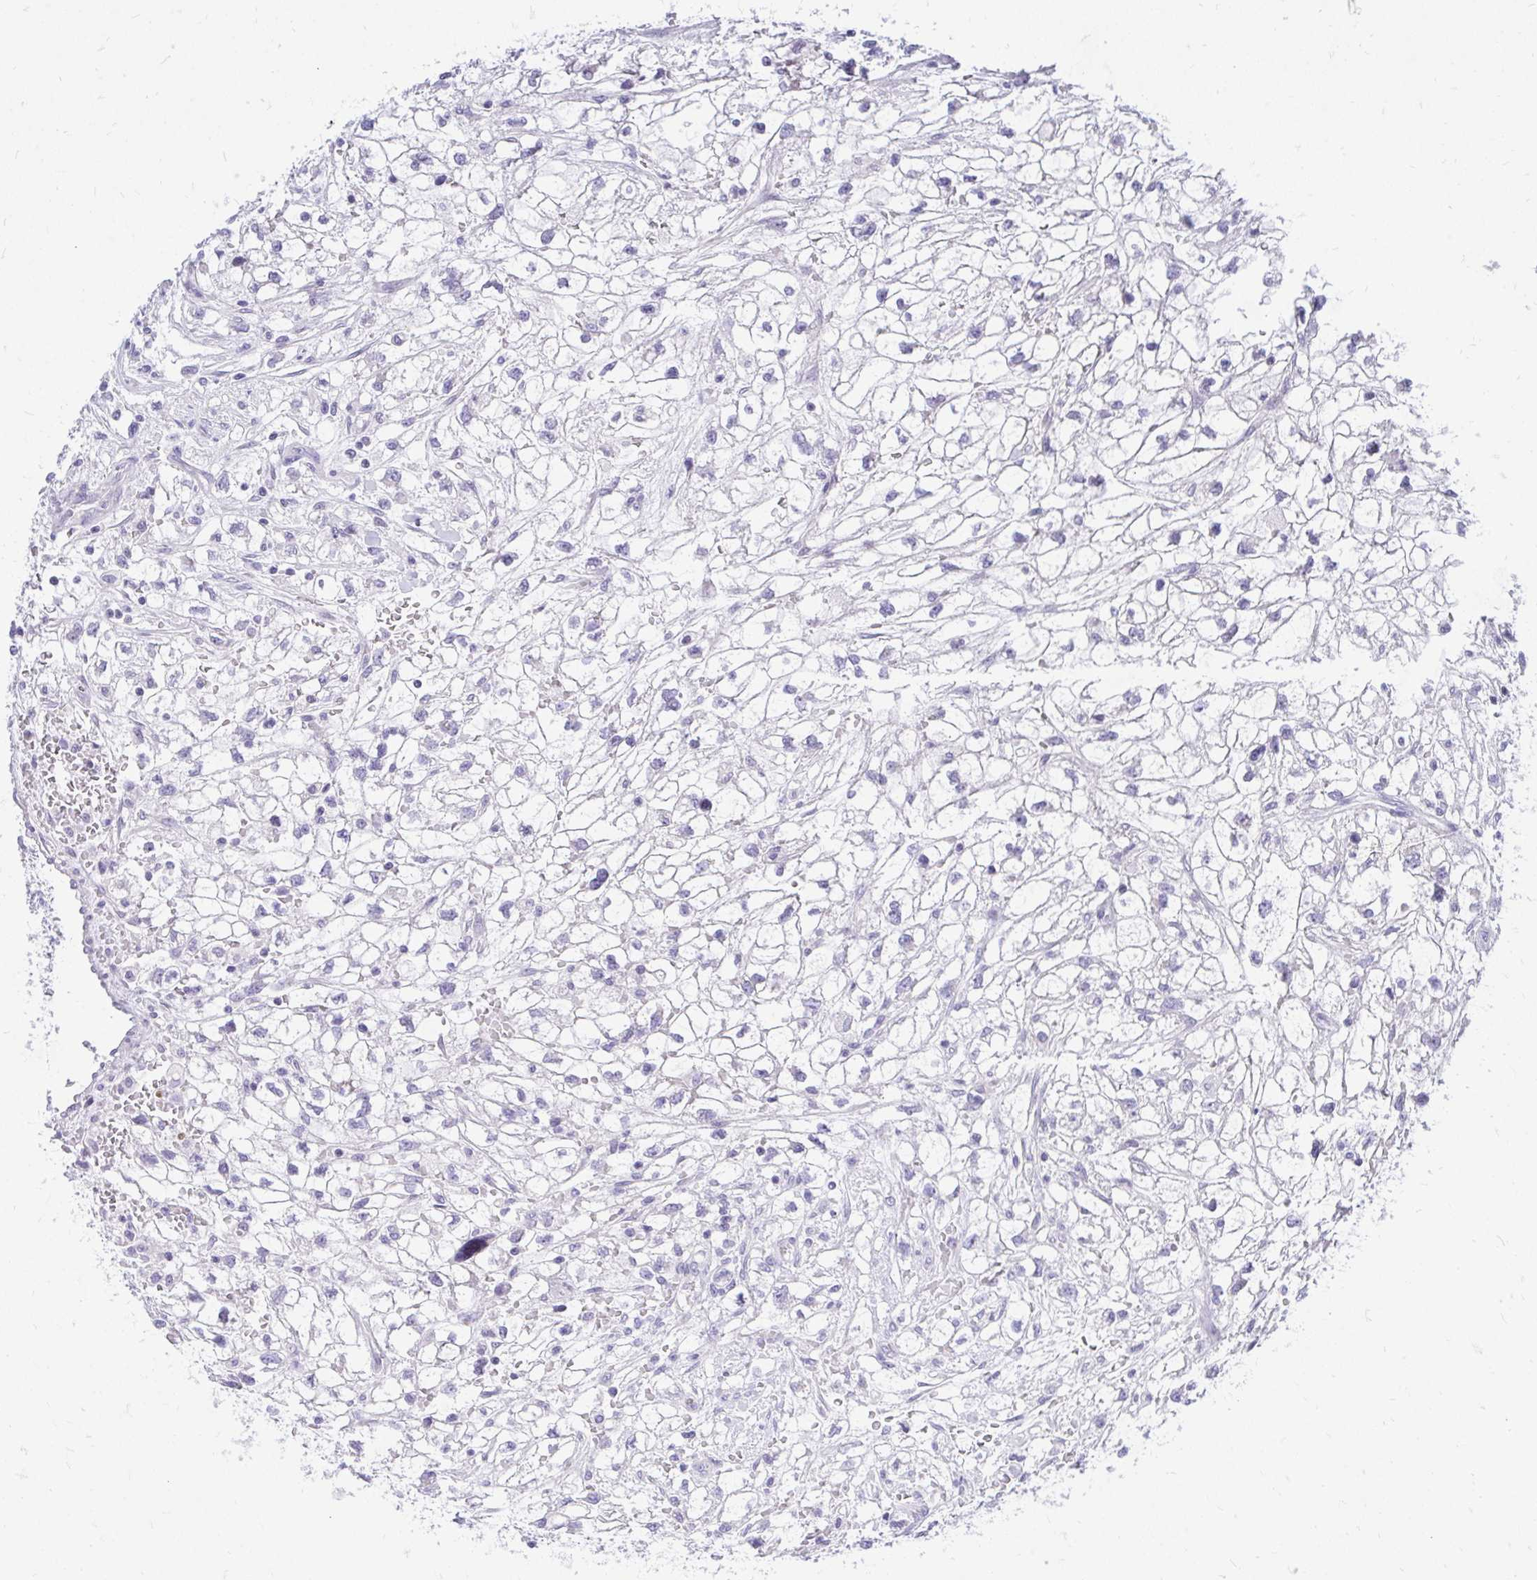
{"staining": {"intensity": "negative", "quantity": "none", "location": "none"}, "tissue": "renal cancer", "cell_type": "Tumor cells", "image_type": "cancer", "snomed": [{"axis": "morphology", "description": "Adenocarcinoma, NOS"}, {"axis": "topography", "description": "Kidney"}], "caption": "Immunohistochemical staining of human adenocarcinoma (renal) exhibits no significant positivity in tumor cells. (DAB (3,3'-diaminobenzidine) IHC, high magnification).", "gene": "GABRA1", "patient": {"sex": "male", "age": 59}}